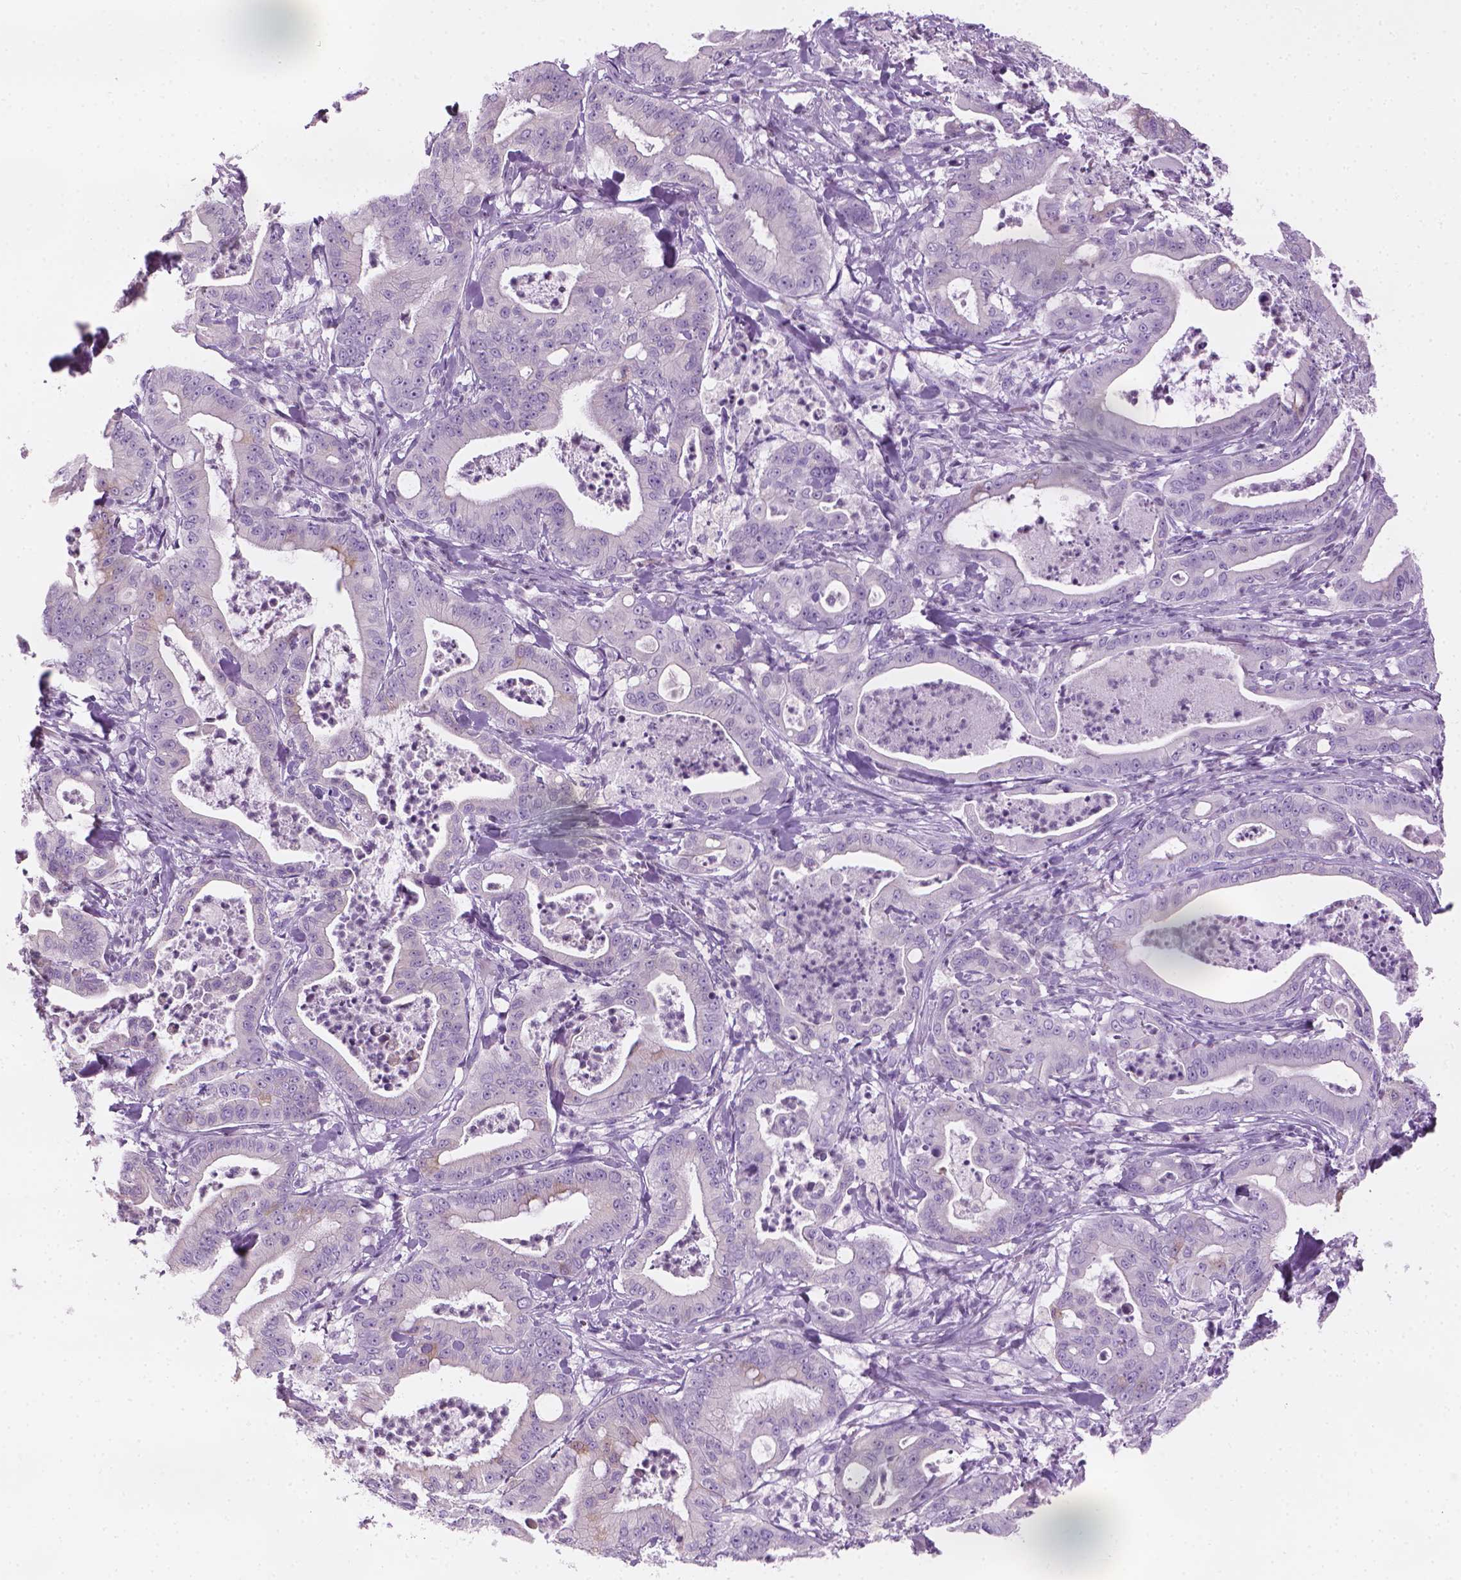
{"staining": {"intensity": "negative", "quantity": "none", "location": "none"}, "tissue": "pancreatic cancer", "cell_type": "Tumor cells", "image_type": "cancer", "snomed": [{"axis": "morphology", "description": "Adenocarcinoma, NOS"}, {"axis": "topography", "description": "Pancreas"}], "caption": "A high-resolution image shows IHC staining of pancreatic cancer (adenocarcinoma), which reveals no significant staining in tumor cells.", "gene": "TTC29", "patient": {"sex": "male", "age": 71}}